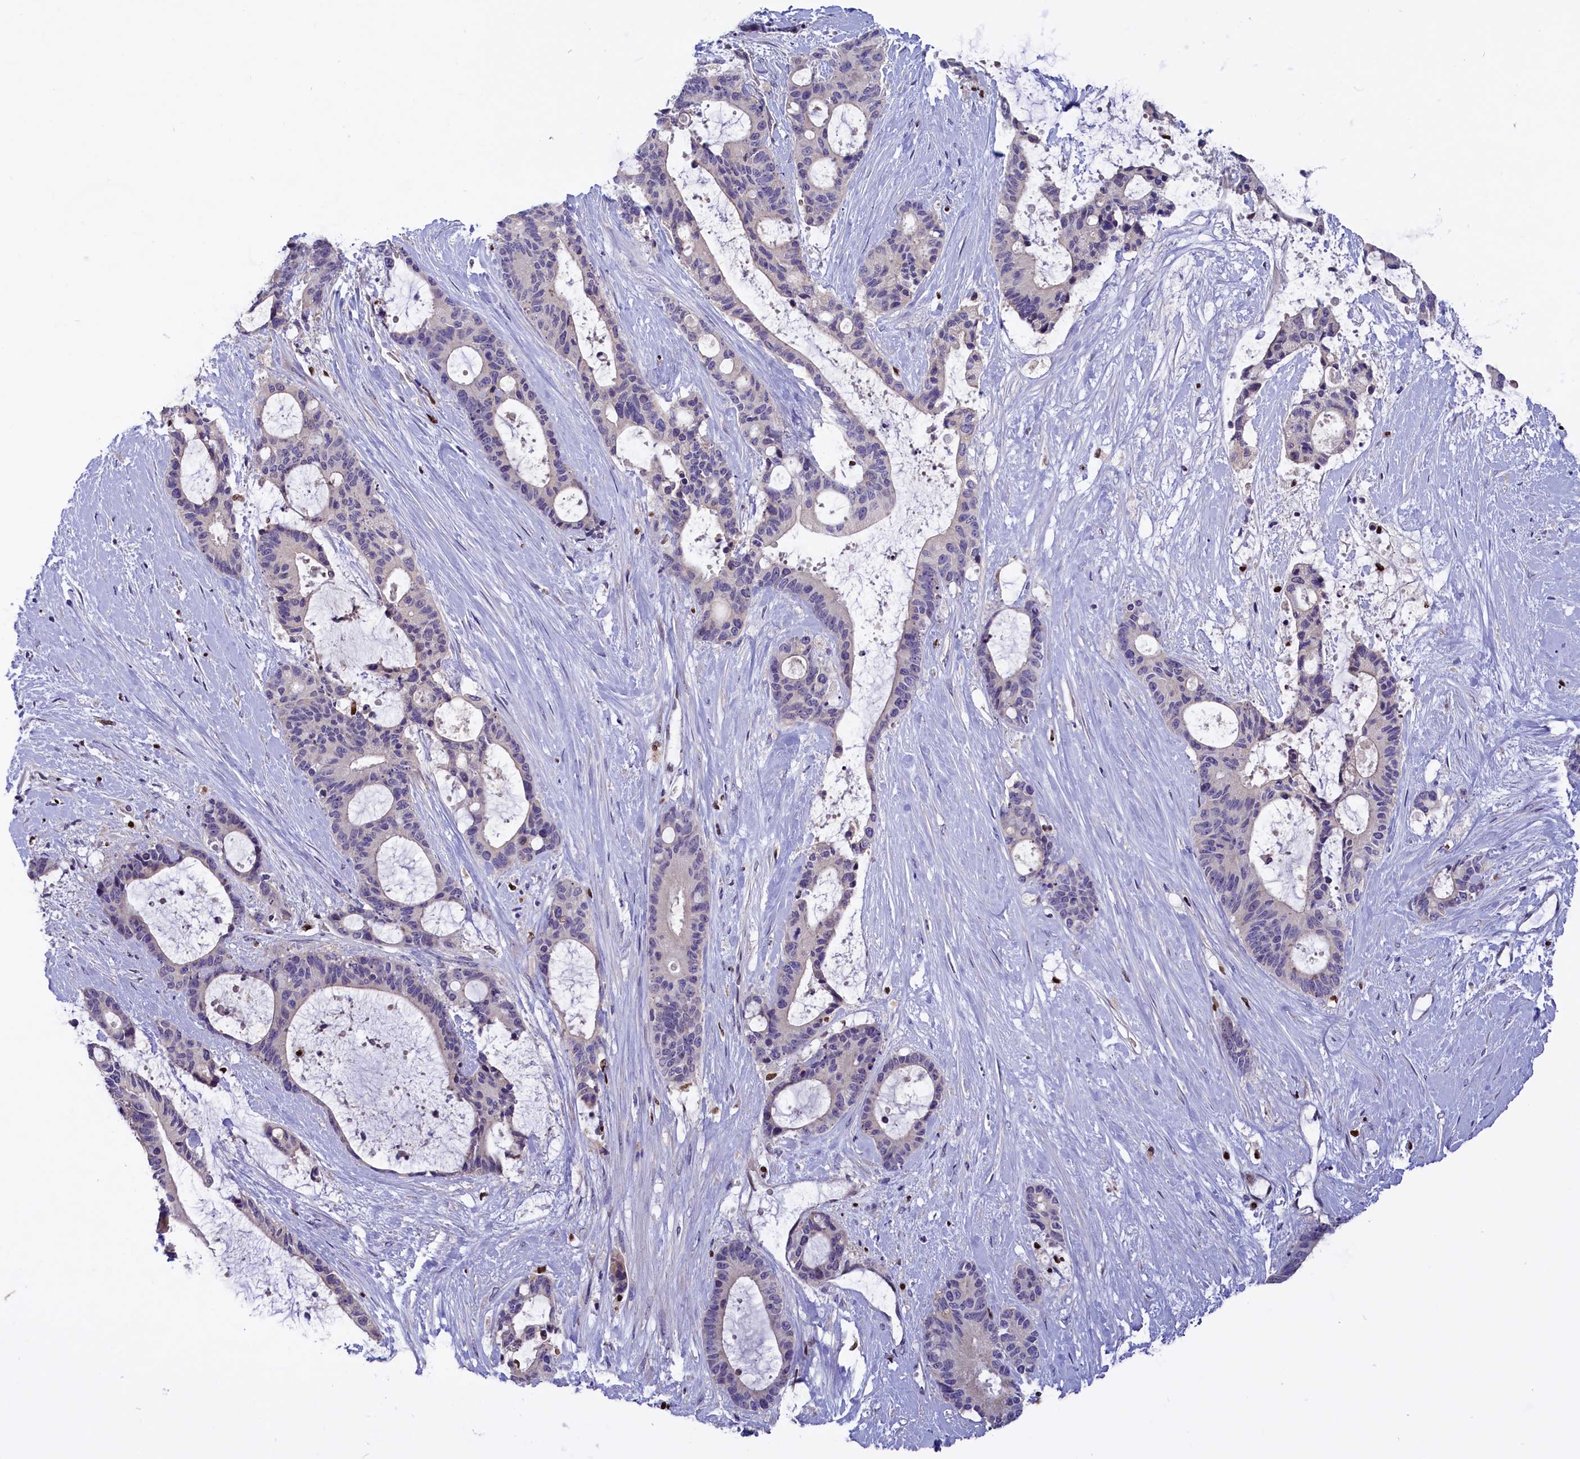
{"staining": {"intensity": "negative", "quantity": "none", "location": "none"}, "tissue": "liver cancer", "cell_type": "Tumor cells", "image_type": "cancer", "snomed": [{"axis": "morphology", "description": "Normal tissue, NOS"}, {"axis": "morphology", "description": "Cholangiocarcinoma"}, {"axis": "topography", "description": "Liver"}, {"axis": "topography", "description": "Peripheral nerve tissue"}], "caption": "There is no significant positivity in tumor cells of liver cancer (cholangiocarcinoma).", "gene": "BTBD9", "patient": {"sex": "female", "age": 73}}